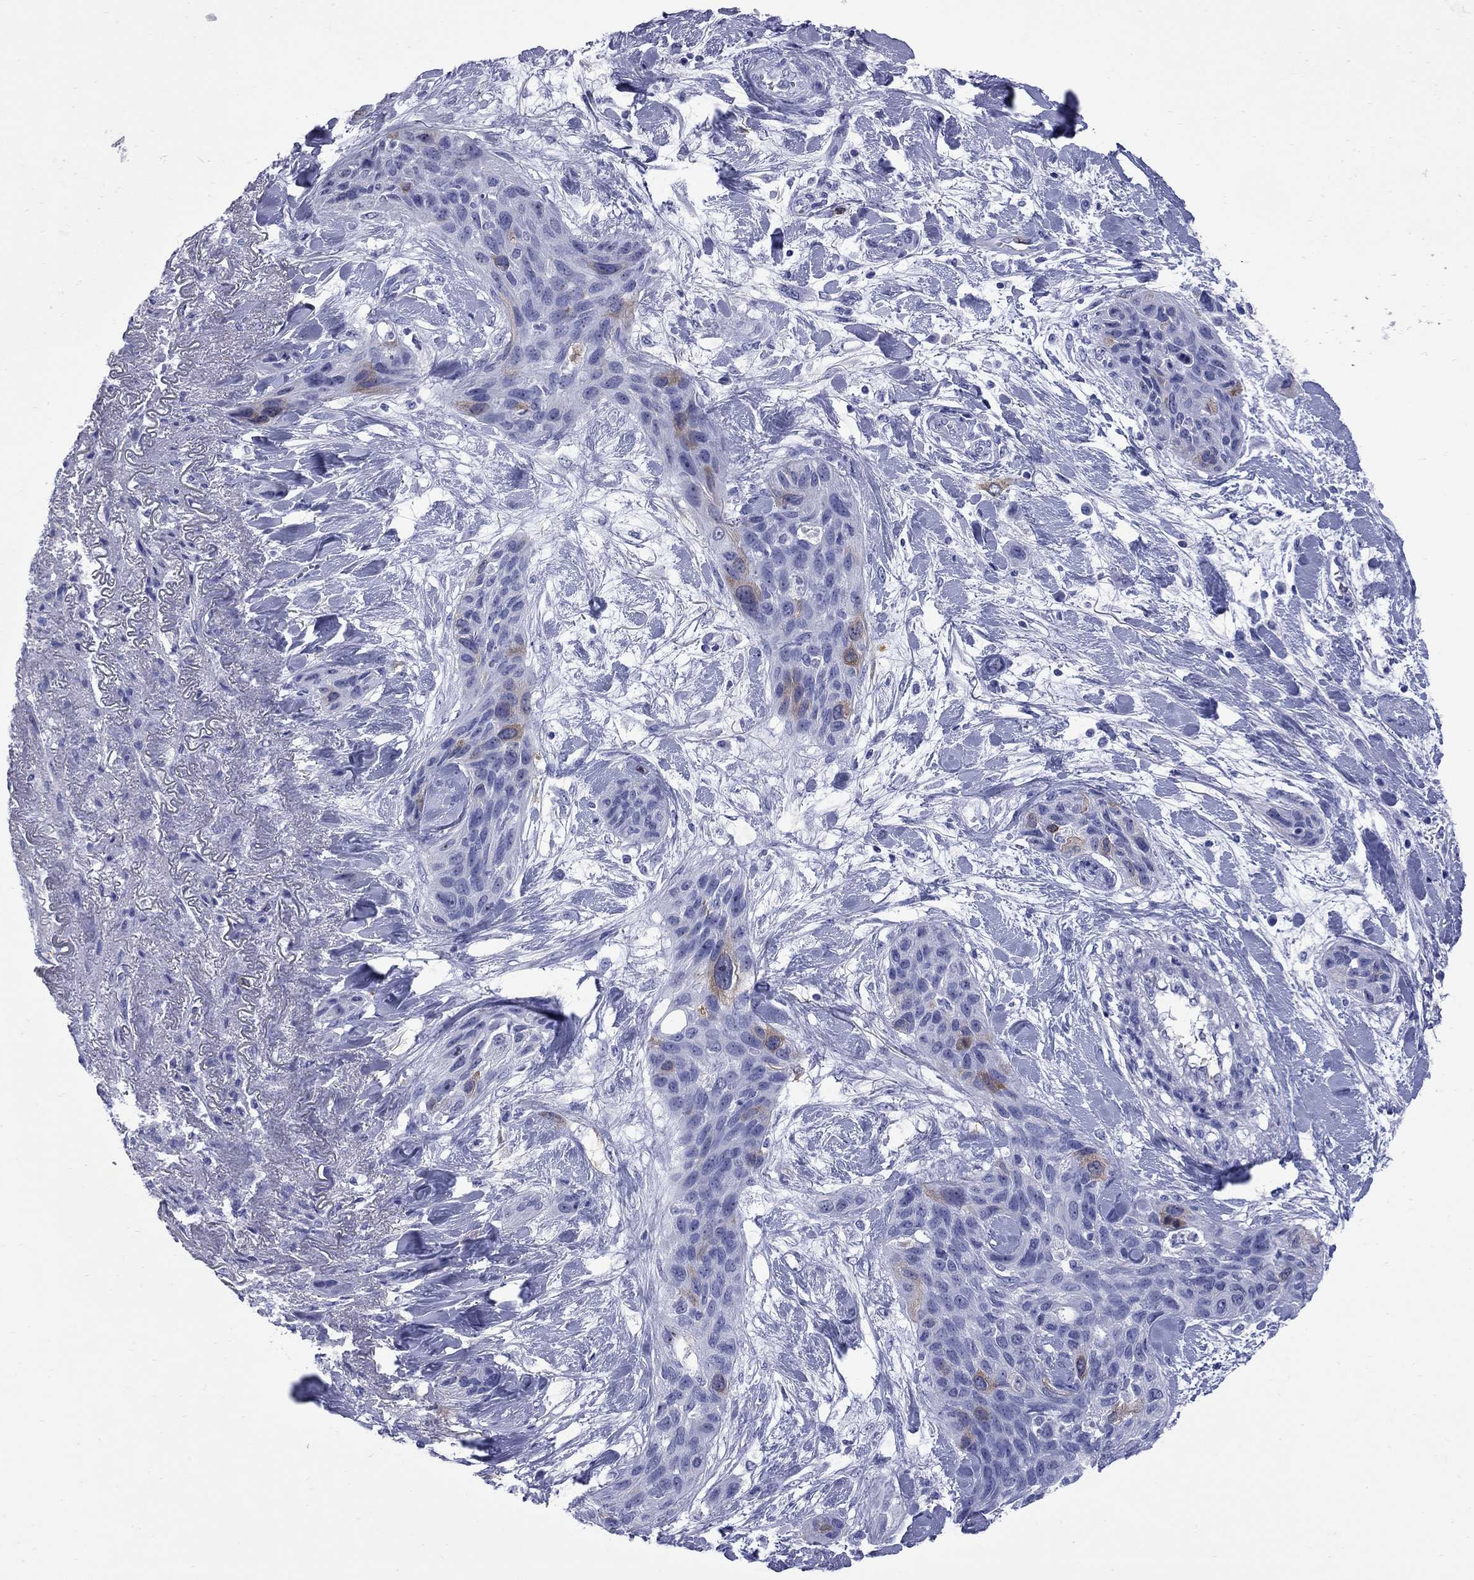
{"staining": {"intensity": "moderate", "quantity": "<25%", "location": "cytoplasmic/membranous"}, "tissue": "lung cancer", "cell_type": "Tumor cells", "image_type": "cancer", "snomed": [{"axis": "morphology", "description": "Squamous cell carcinoma, NOS"}, {"axis": "topography", "description": "Lung"}], "caption": "Immunohistochemical staining of lung cancer shows low levels of moderate cytoplasmic/membranous protein positivity in about <25% of tumor cells. Nuclei are stained in blue.", "gene": "TACC3", "patient": {"sex": "female", "age": 70}}